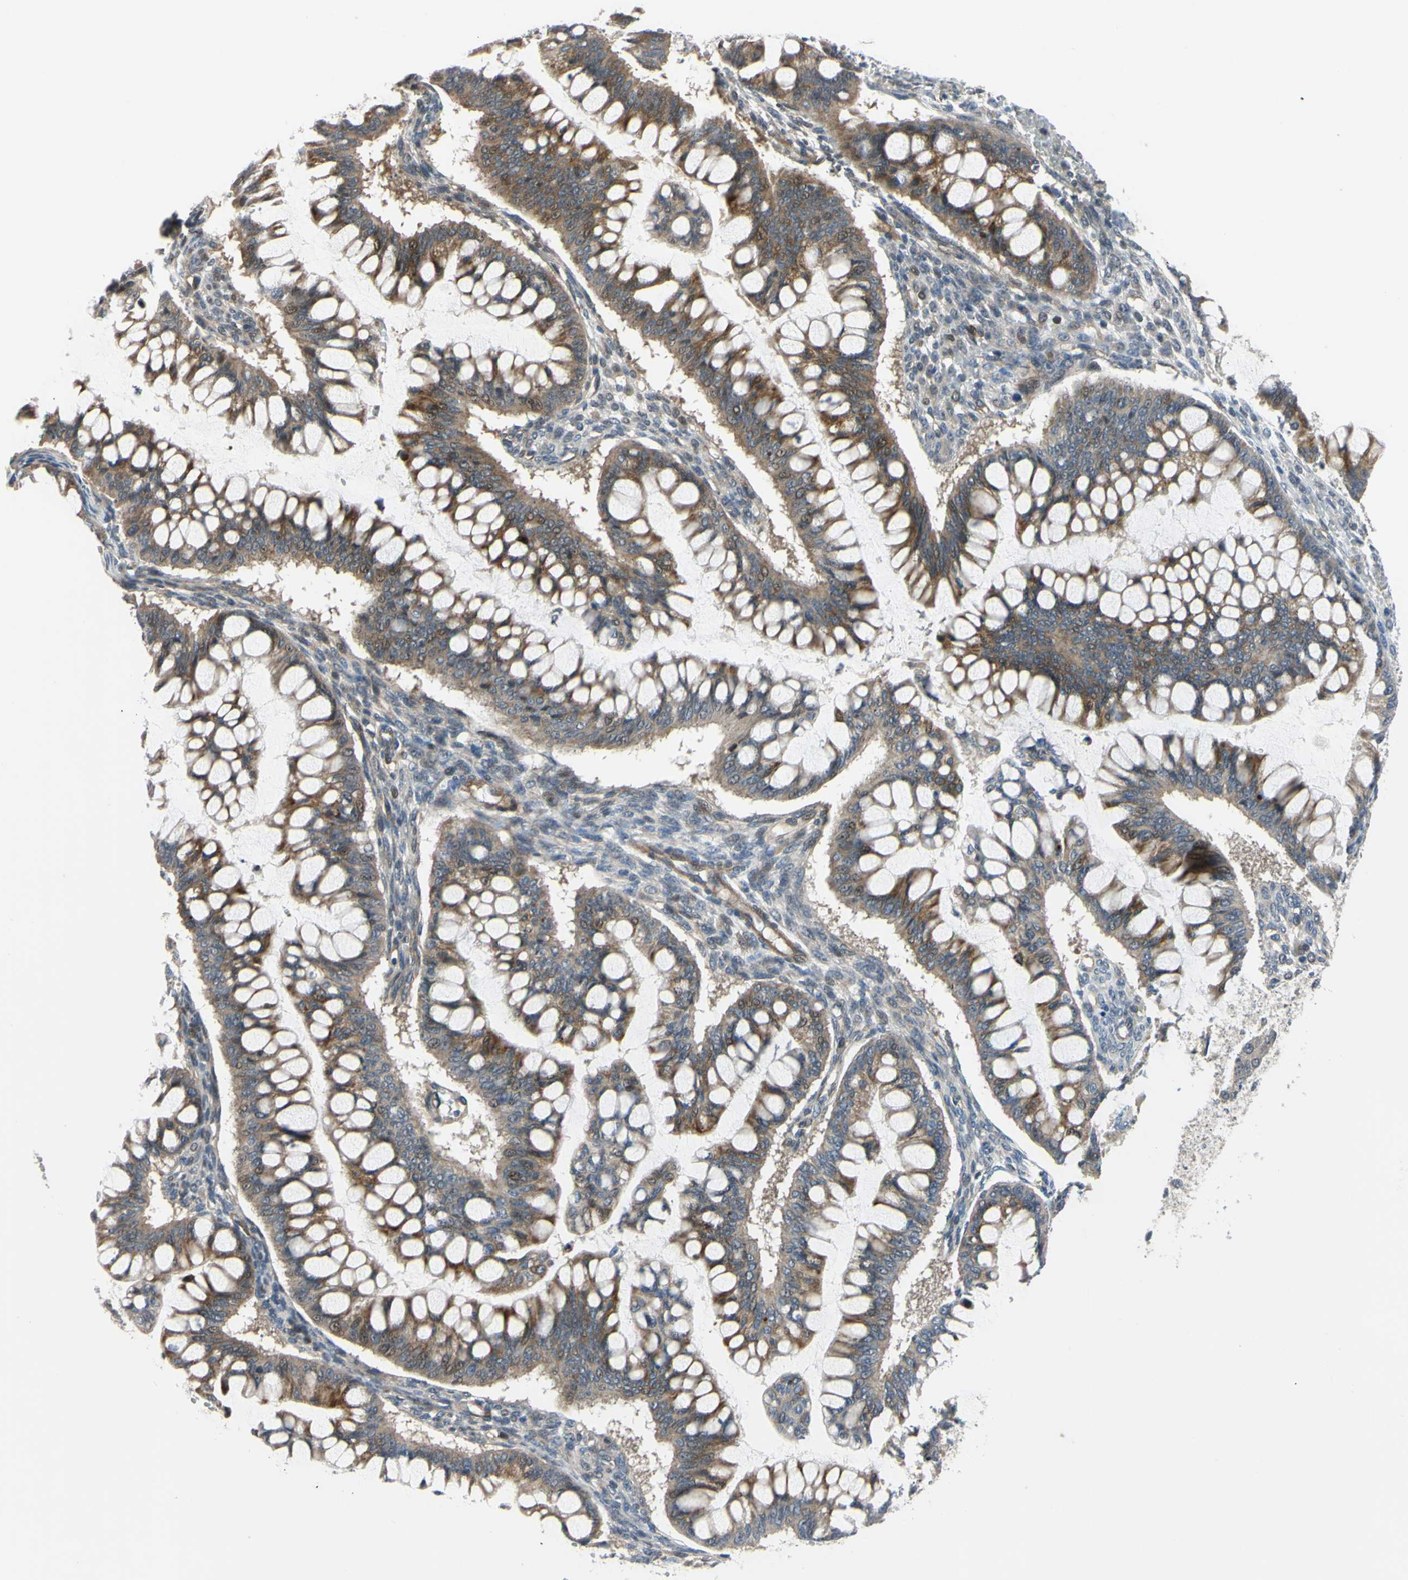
{"staining": {"intensity": "moderate", "quantity": ">75%", "location": "cytoplasmic/membranous,nuclear"}, "tissue": "ovarian cancer", "cell_type": "Tumor cells", "image_type": "cancer", "snomed": [{"axis": "morphology", "description": "Cystadenocarcinoma, mucinous, NOS"}, {"axis": "topography", "description": "Ovary"}], "caption": "Ovarian cancer was stained to show a protein in brown. There is medium levels of moderate cytoplasmic/membranous and nuclear expression in about >75% of tumor cells.", "gene": "COMMD9", "patient": {"sex": "female", "age": 73}}